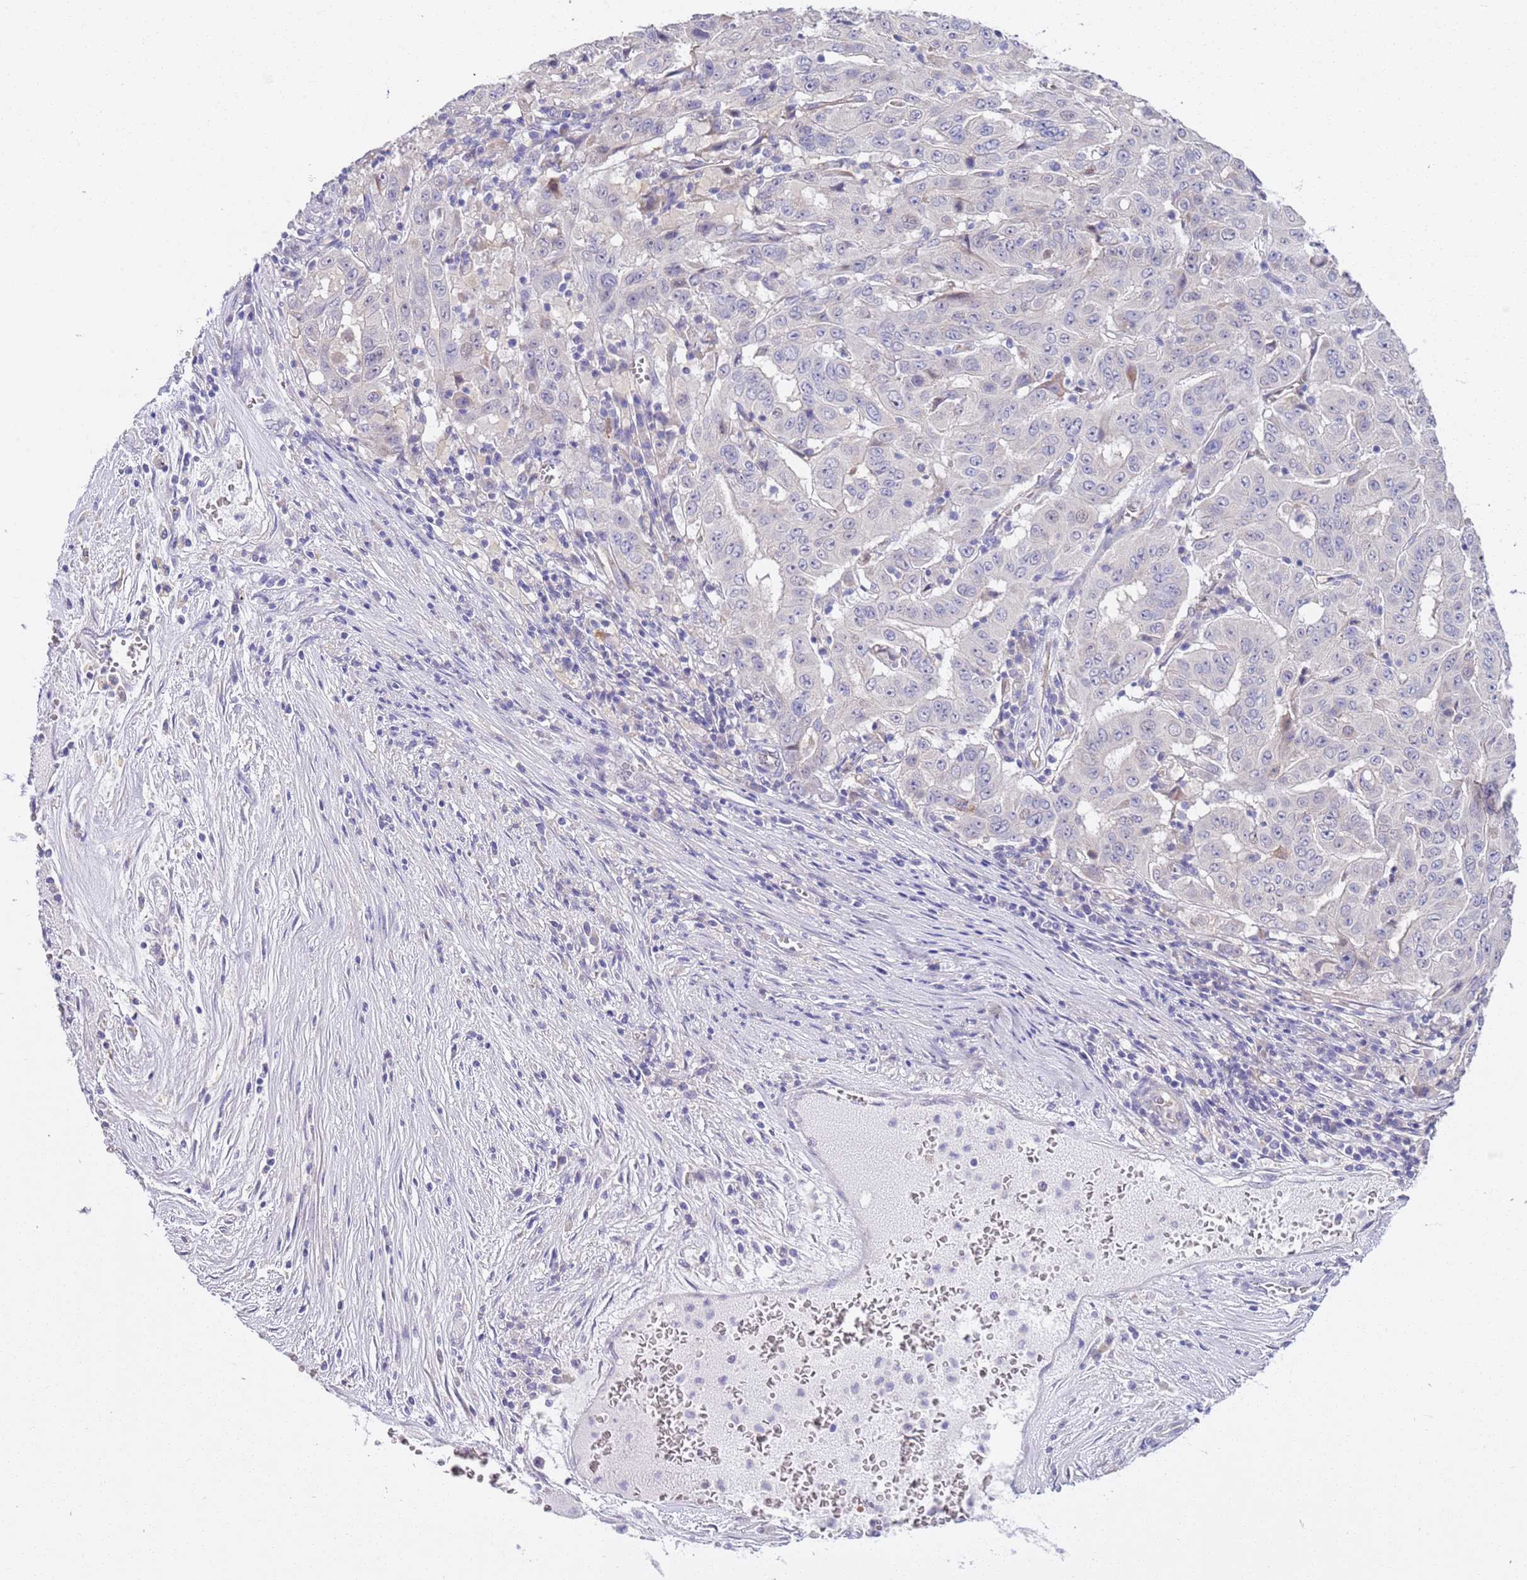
{"staining": {"intensity": "negative", "quantity": "none", "location": "none"}, "tissue": "pancreatic cancer", "cell_type": "Tumor cells", "image_type": "cancer", "snomed": [{"axis": "morphology", "description": "Adenocarcinoma, NOS"}, {"axis": "topography", "description": "Pancreas"}], "caption": "The immunohistochemistry (IHC) photomicrograph has no significant positivity in tumor cells of pancreatic adenocarcinoma tissue. (Stains: DAB (3,3'-diaminobenzidine) immunohistochemistry (IHC) with hematoxylin counter stain, Microscopy: brightfield microscopy at high magnification).", "gene": "BRMS1L", "patient": {"sex": "male", "age": 63}}